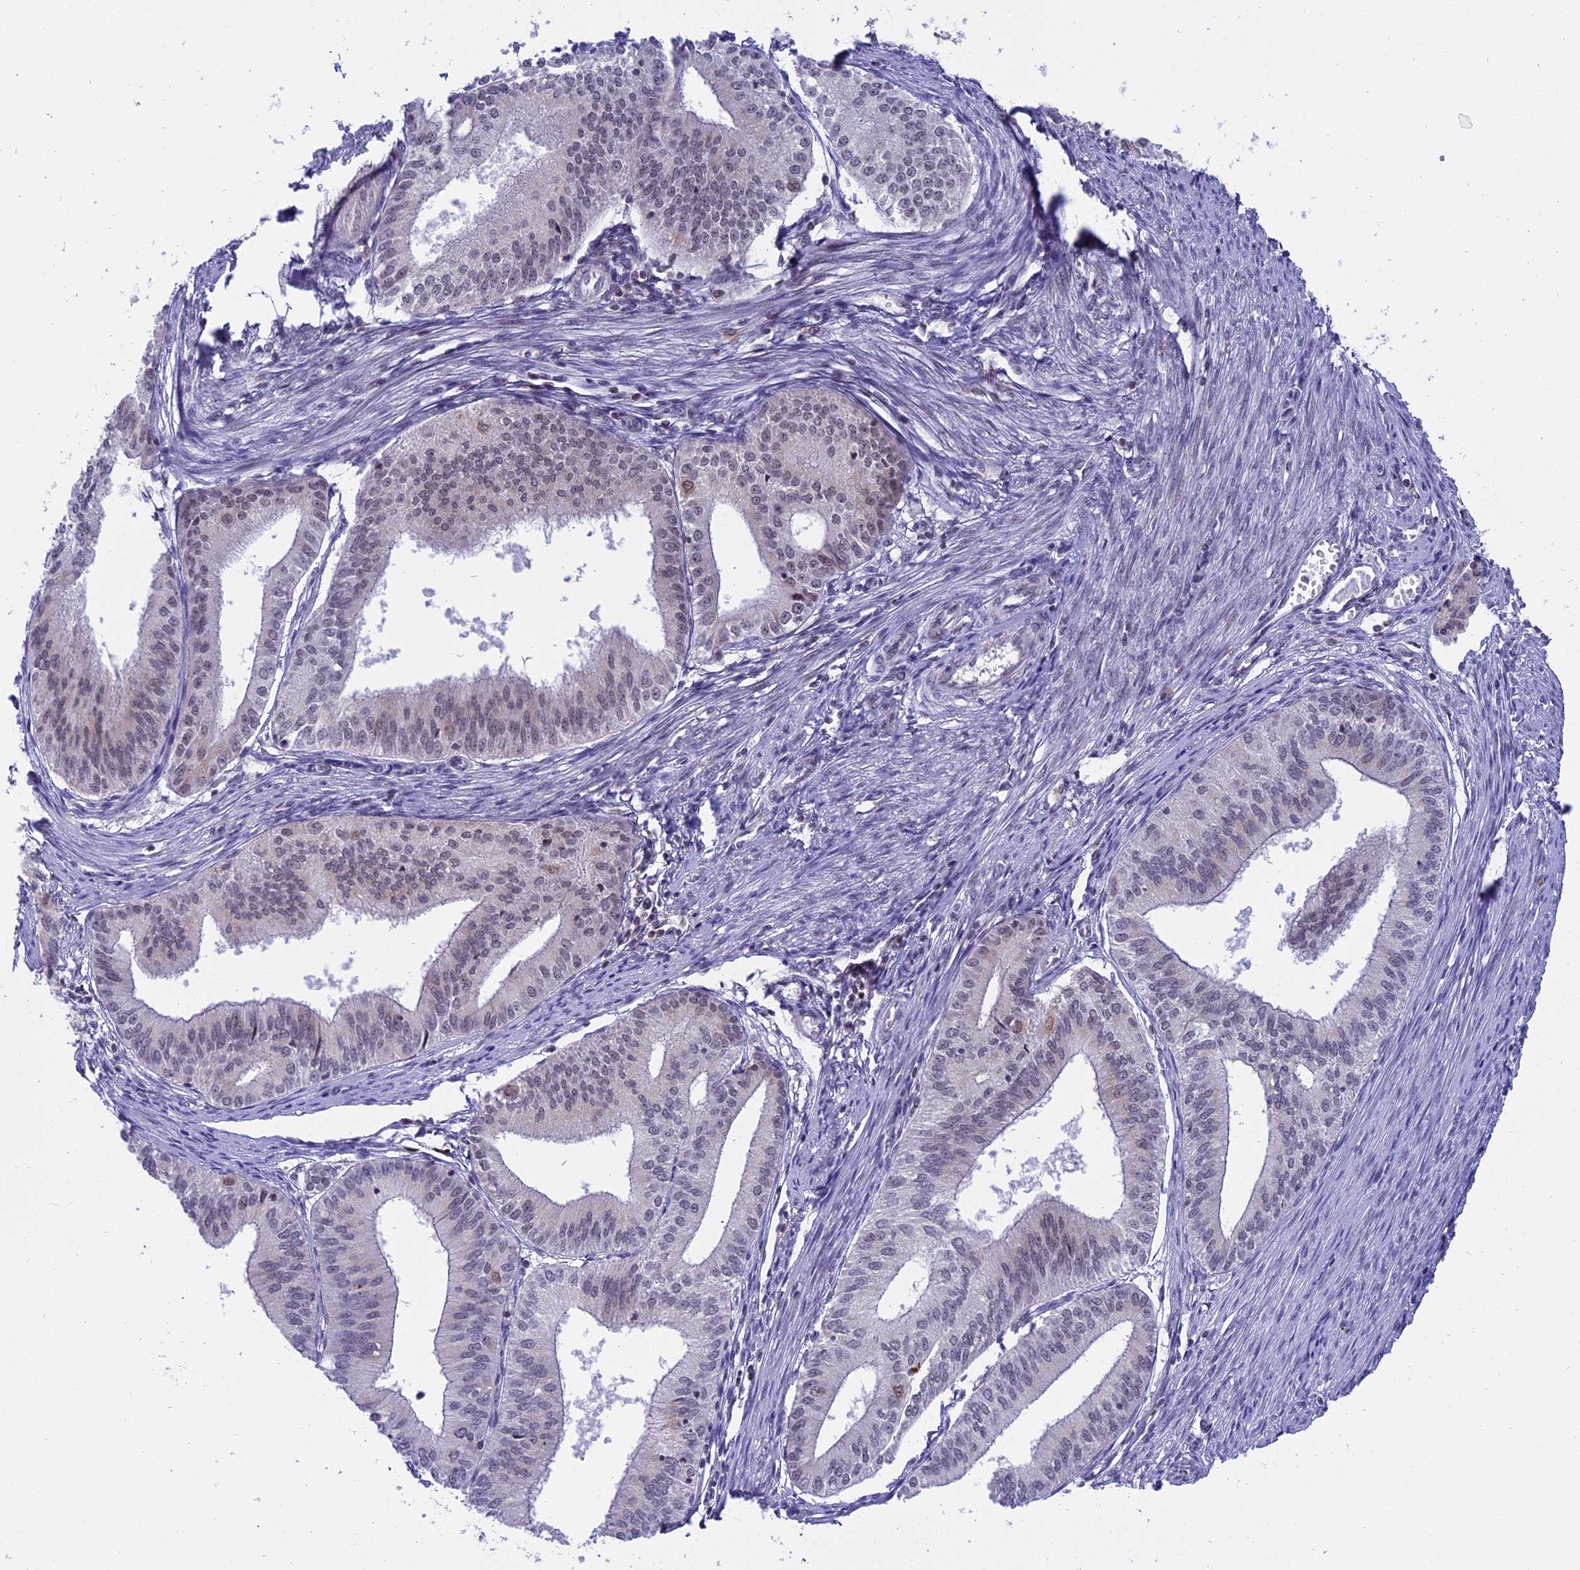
{"staining": {"intensity": "weak", "quantity": "25%-75%", "location": "nuclear"}, "tissue": "endometrial cancer", "cell_type": "Tumor cells", "image_type": "cancer", "snomed": [{"axis": "morphology", "description": "Adenocarcinoma, NOS"}, {"axis": "topography", "description": "Endometrium"}], "caption": "Weak nuclear protein expression is appreciated in approximately 25%-75% of tumor cells in endometrial cancer.", "gene": "TADA3", "patient": {"sex": "female", "age": 50}}